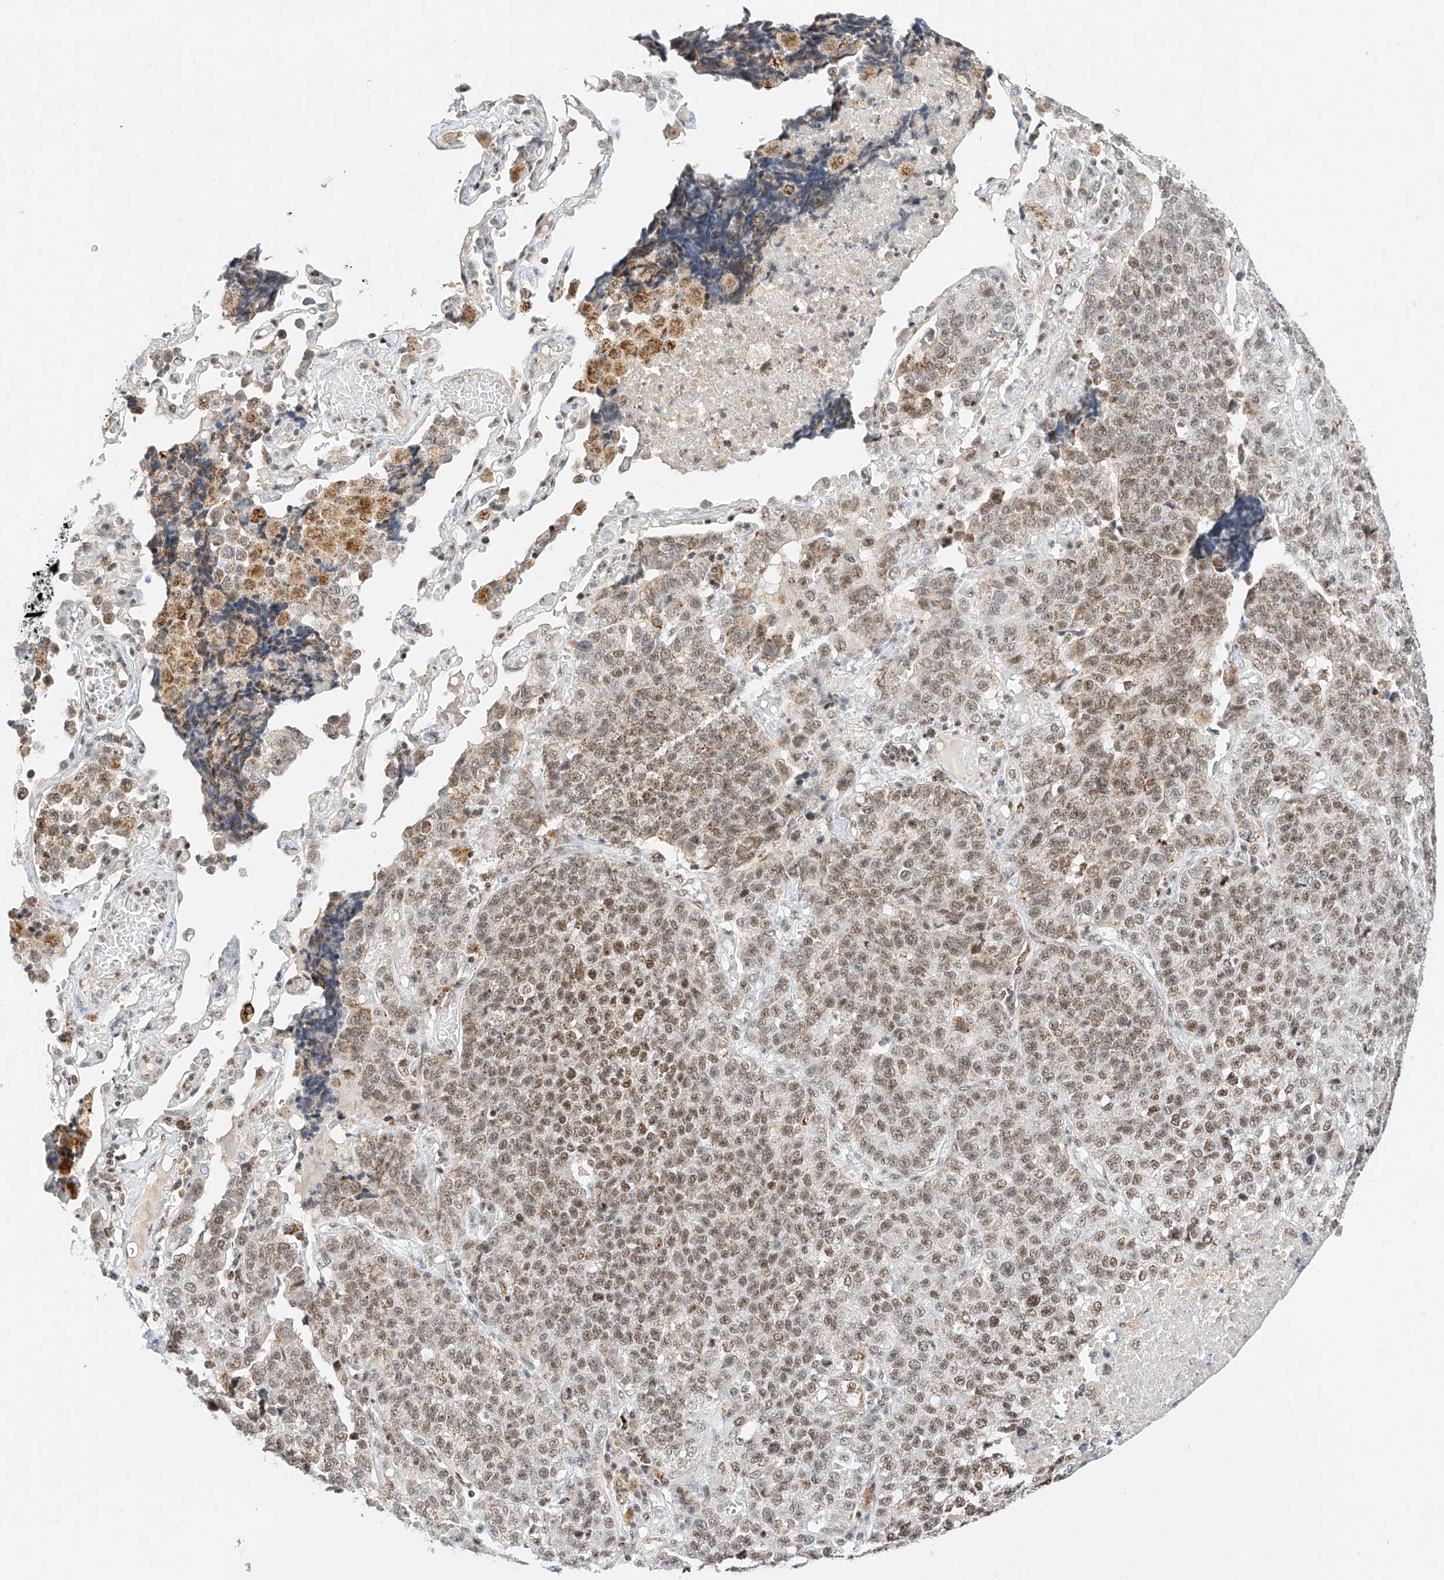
{"staining": {"intensity": "moderate", "quantity": ">75%", "location": "nuclear"}, "tissue": "lung cancer", "cell_type": "Tumor cells", "image_type": "cancer", "snomed": [{"axis": "morphology", "description": "Adenocarcinoma, NOS"}, {"axis": "topography", "description": "Lung"}], "caption": "Lung adenocarcinoma was stained to show a protein in brown. There is medium levels of moderate nuclear positivity in about >75% of tumor cells. The protein is stained brown, and the nuclei are stained in blue (DAB (3,3'-diaminobenzidine) IHC with brightfield microscopy, high magnification).", "gene": "NRF1", "patient": {"sex": "male", "age": 49}}